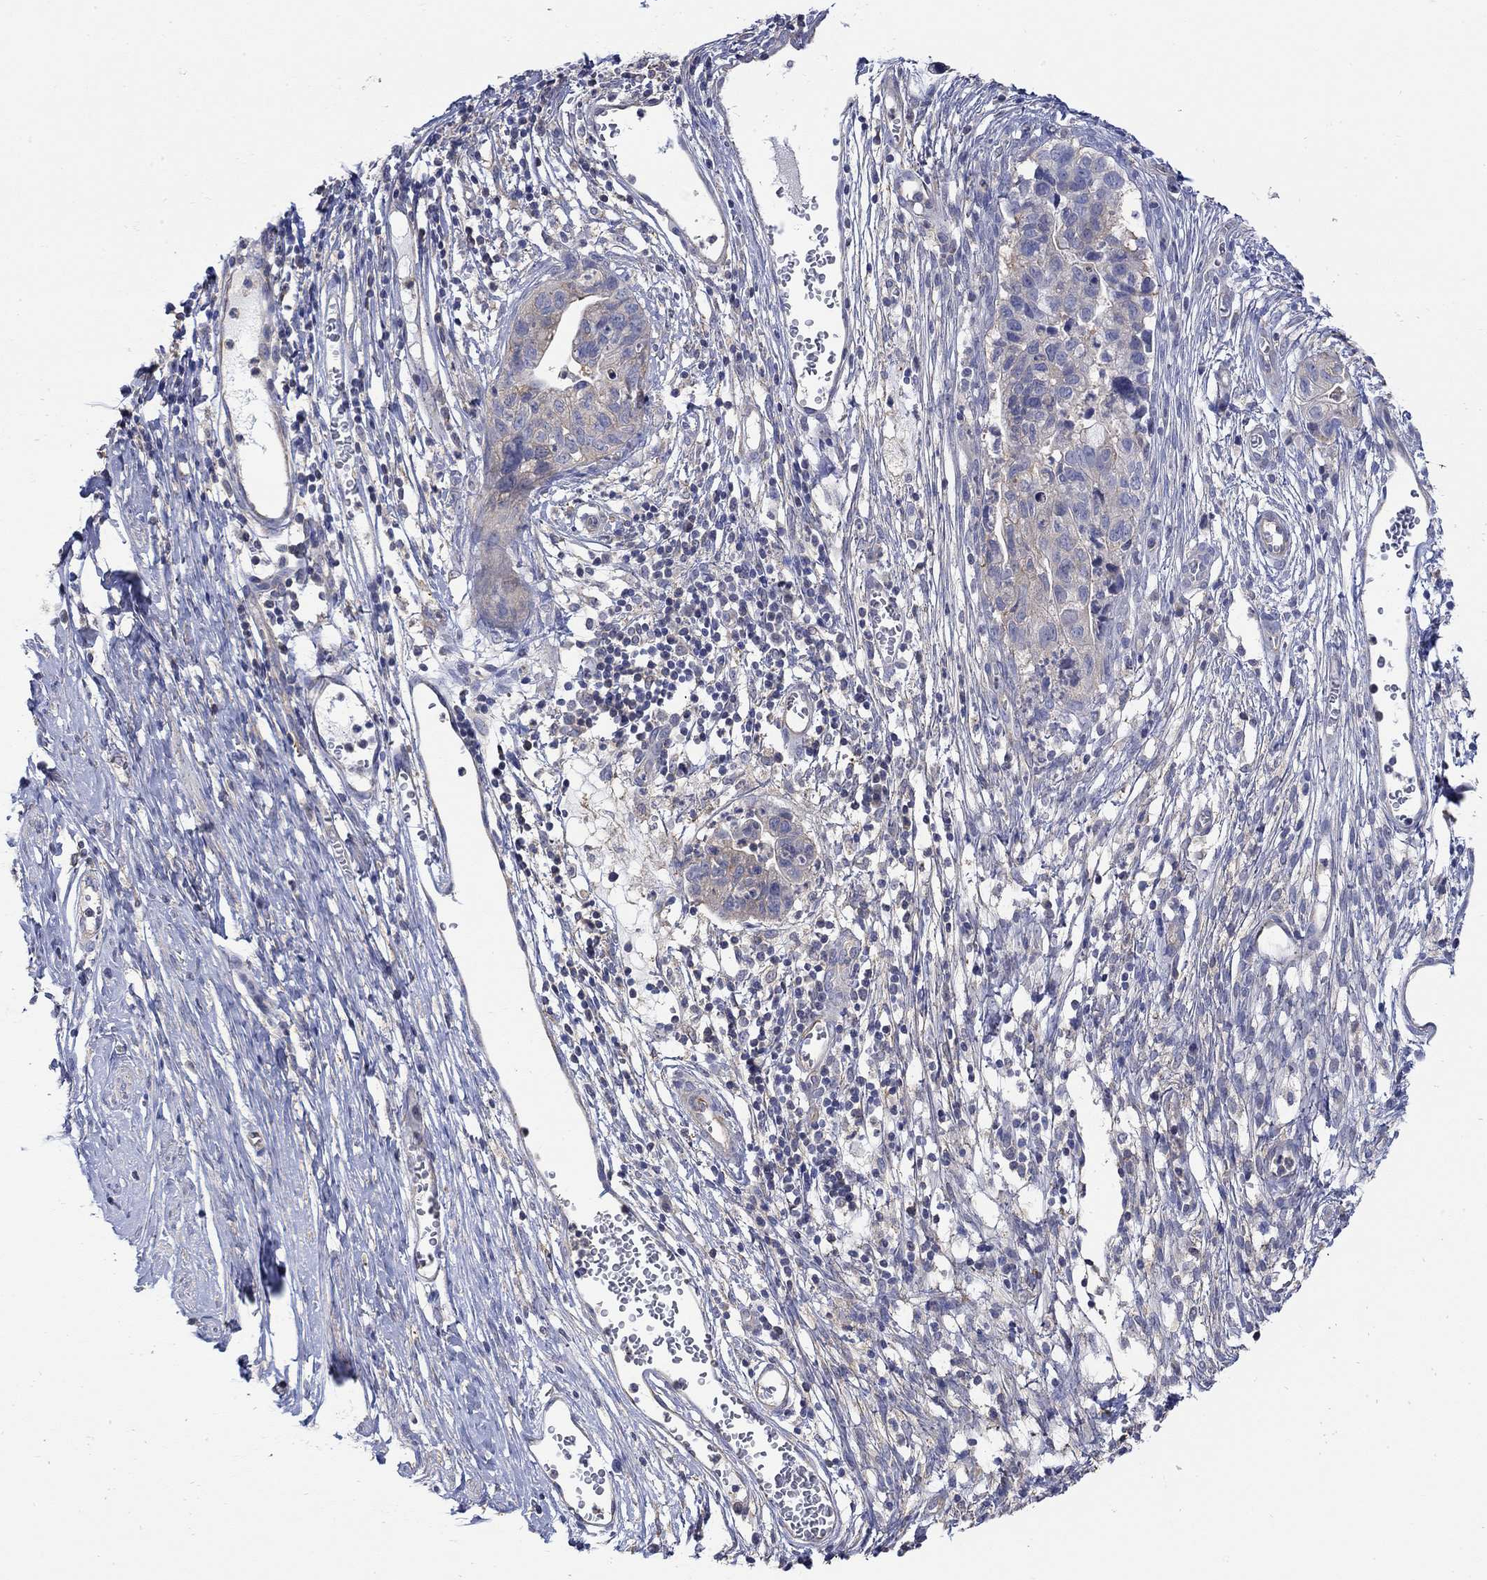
{"staining": {"intensity": "negative", "quantity": "none", "location": "none"}, "tissue": "cervical cancer", "cell_type": "Tumor cells", "image_type": "cancer", "snomed": [{"axis": "morphology", "description": "Adenocarcinoma, NOS"}, {"axis": "topography", "description": "Cervix"}], "caption": "Adenocarcinoma (cervical) was stained to show a protein in brown. There is no significant expression in tumor cells.", "gene": "TEKT3", "patient": {"sex": "female", "age": 44}}